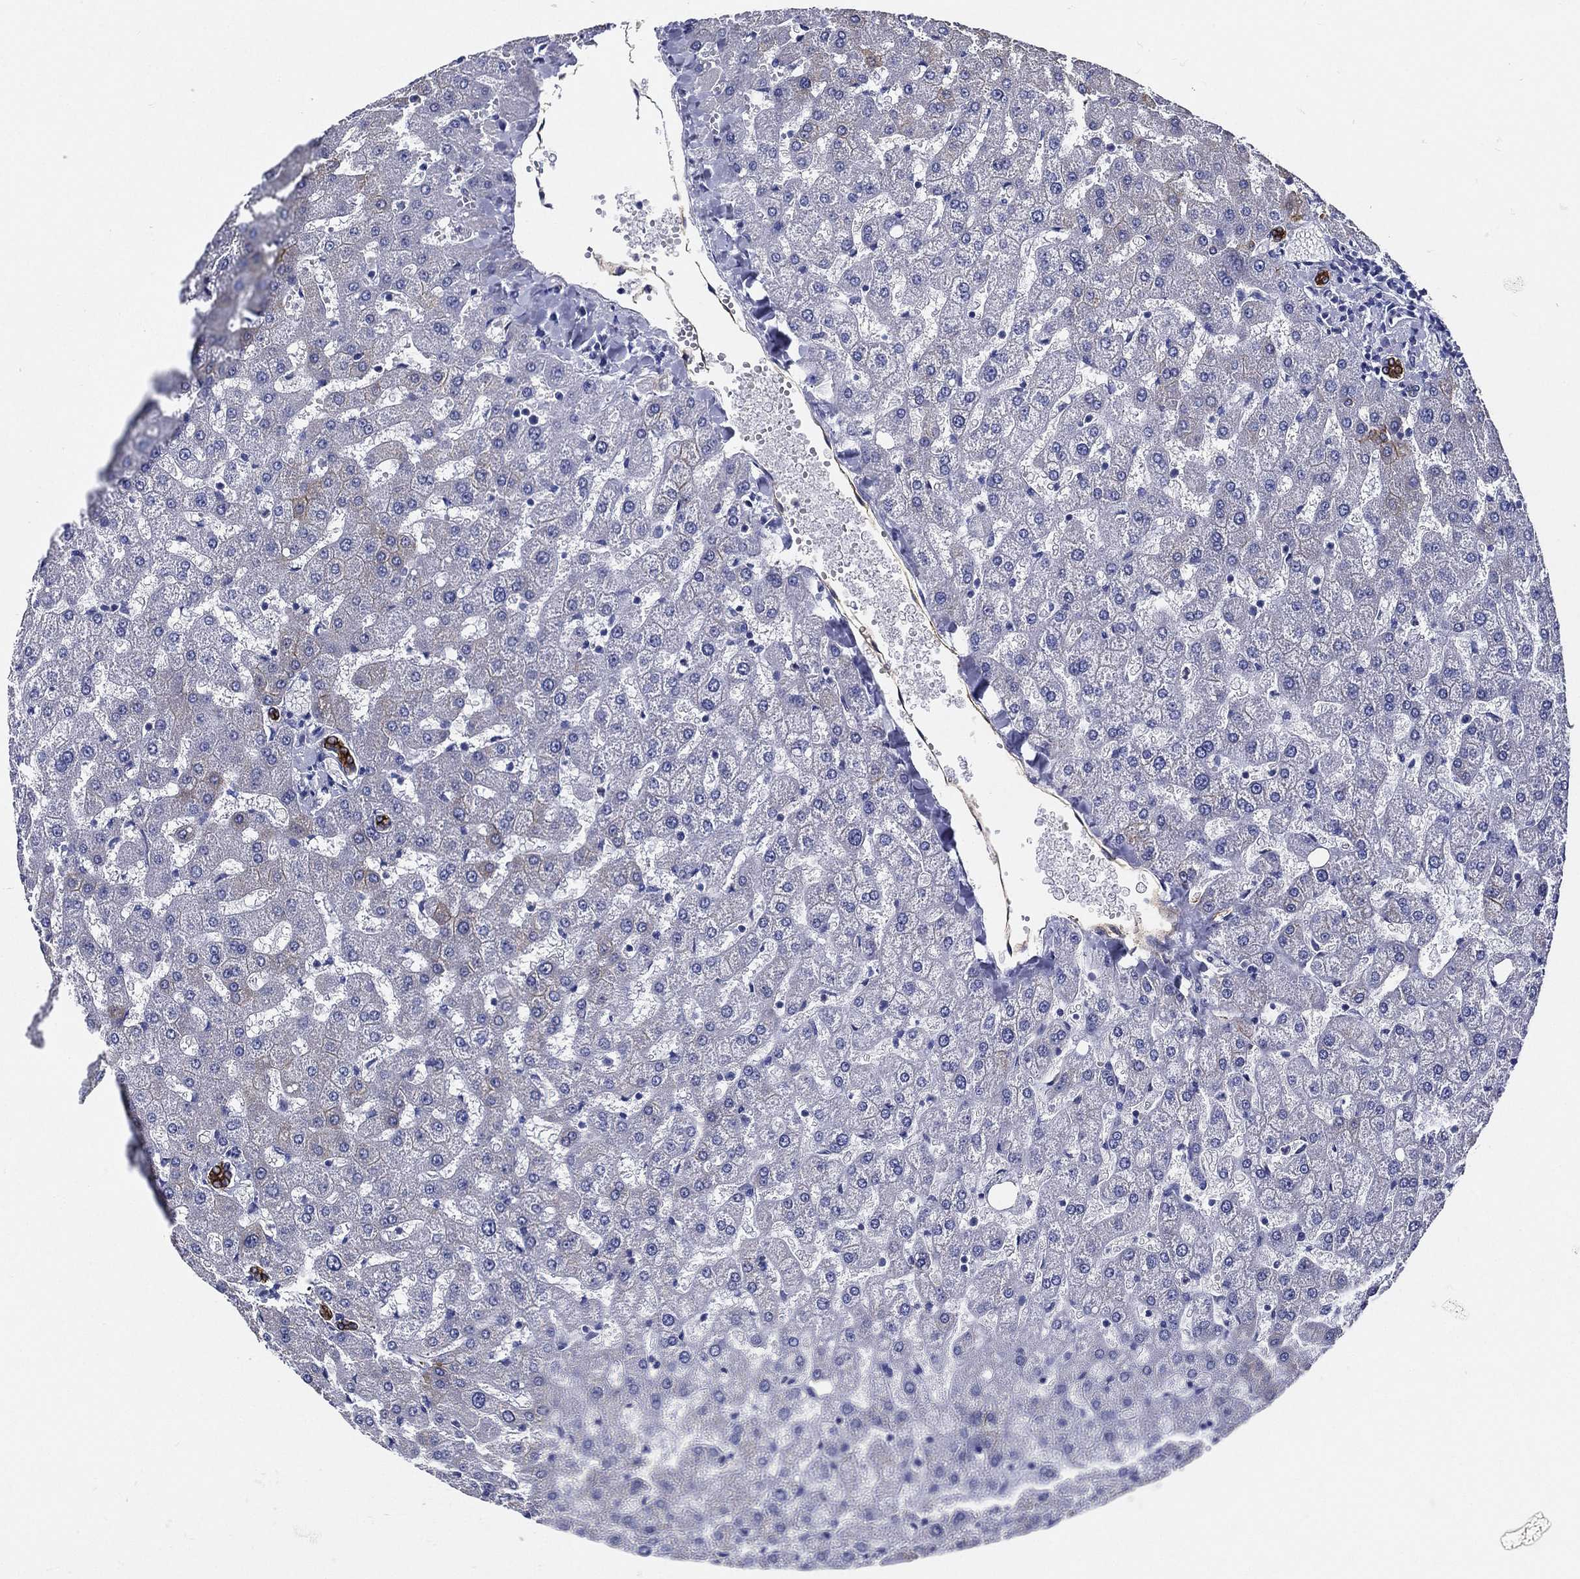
{"staining": {"intensity": "strong", "quantity": ">75%", "location": "cytoplasmic/membranous"}, "tissue": "liver", "cell_type": "Cholangiocytes", "image_type": "normal", "snomed": [{"axis": "morphology", "description": "Normal tissue, NOS"}, {"axis": "topography", "description": "Liver"}], "caption": "Immunohistochemistry of normal liver displays high levels of strong cytoplasmic/membranous positivity in approximately >75% of cholangiocytes.", "gene": "NEDD9", "patient": {"sex": "female", "age": 50}}